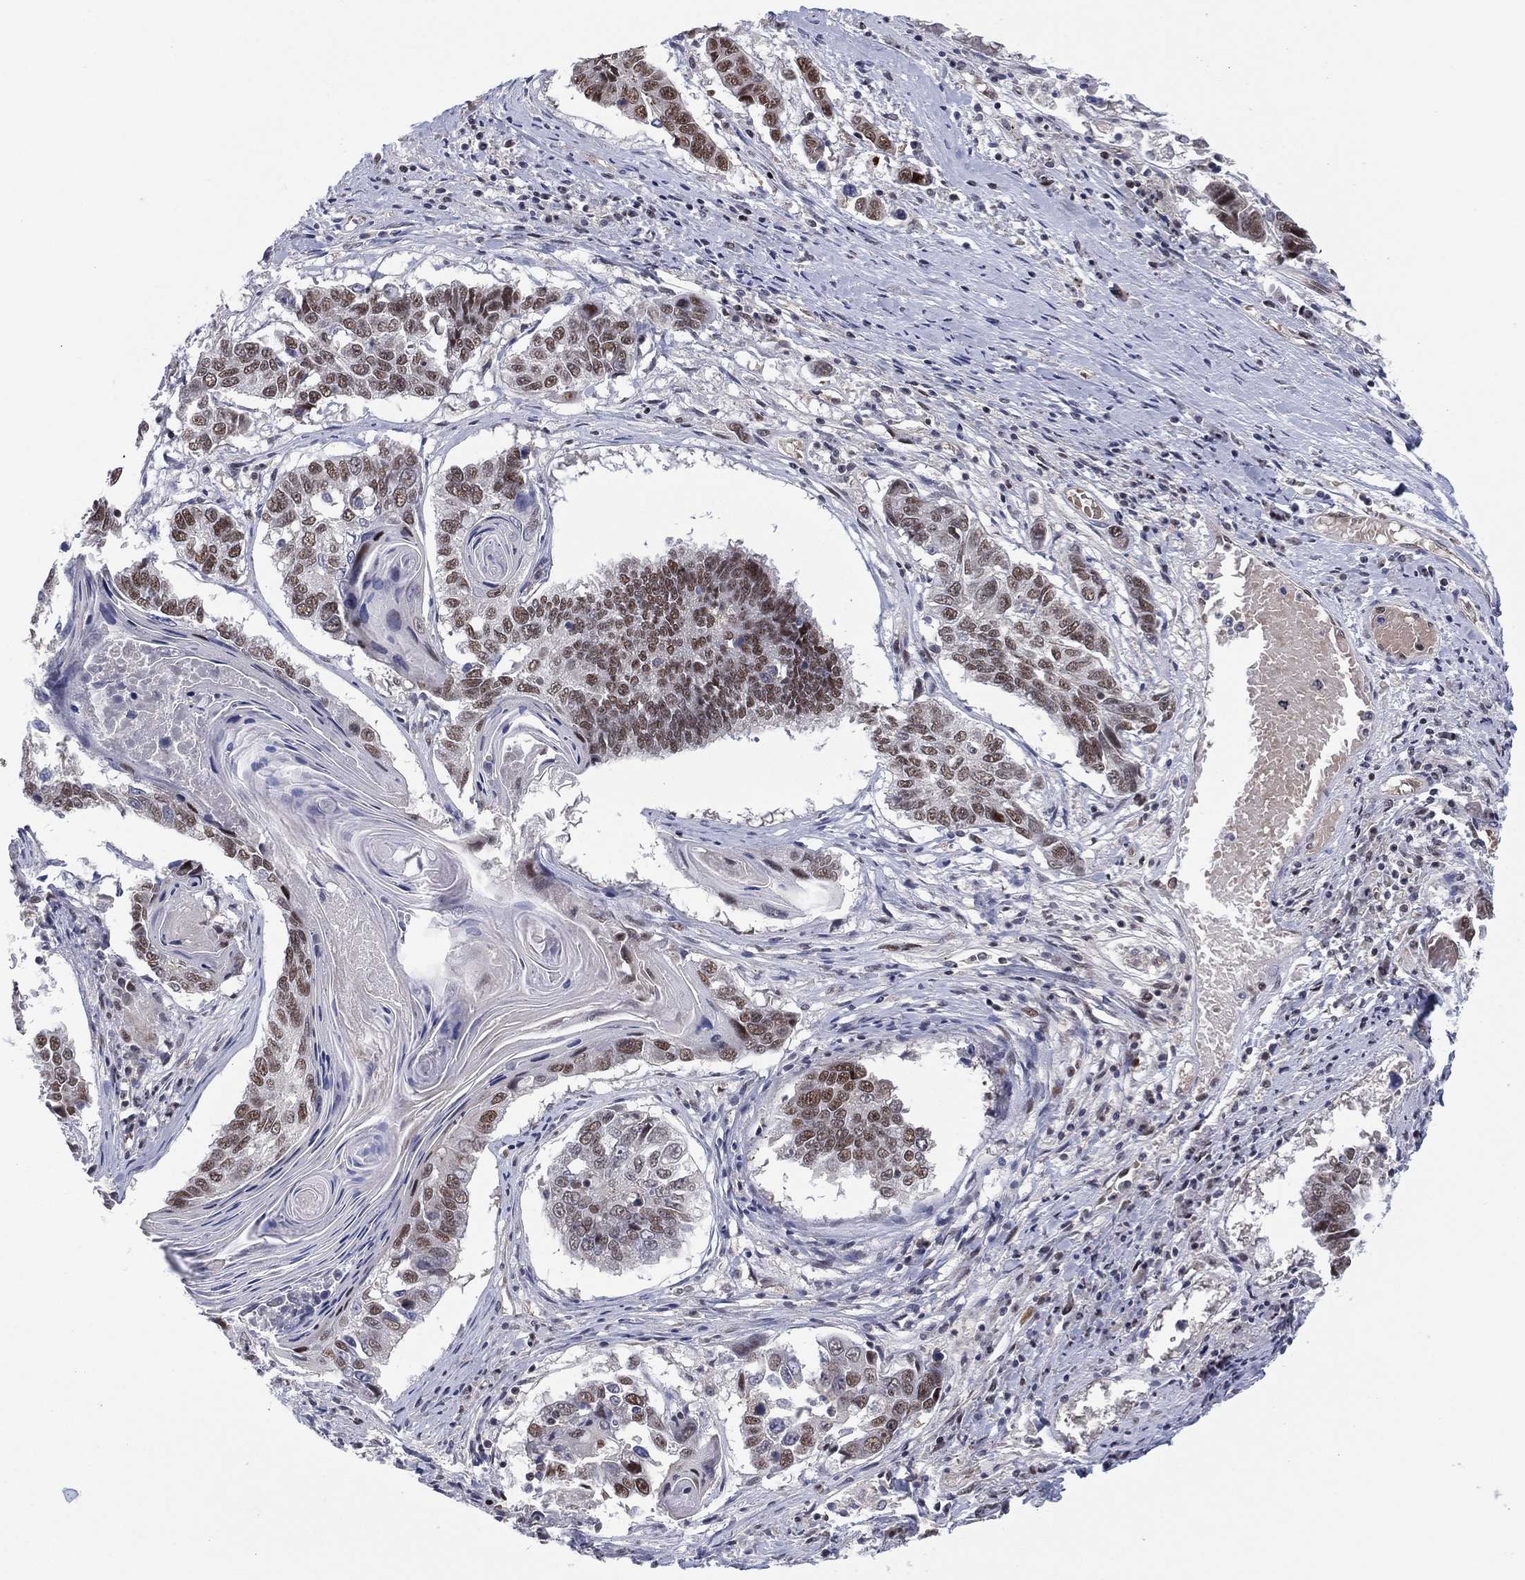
{"staining": {"intensity": "strong", "quantity": "<25%", "location": "nuclear"}, "tissue": "lung cancer", "cell_type": "Tumor cells", "image_type": "cancer", "snomed": [{"axis": "morphology", "description": "Squamous cell carcinoma, NOS"}, {"axis": "topography", "description": "Lung"}], "caption": "Approximately <25% of tumor cells in human lung squamous cell carcinoma reveal strong nuclear protein positivity as visualized by brown immunohistochemical staining.", "gene": "GSE1", "patient": {"sex": "male", "age": 73}}